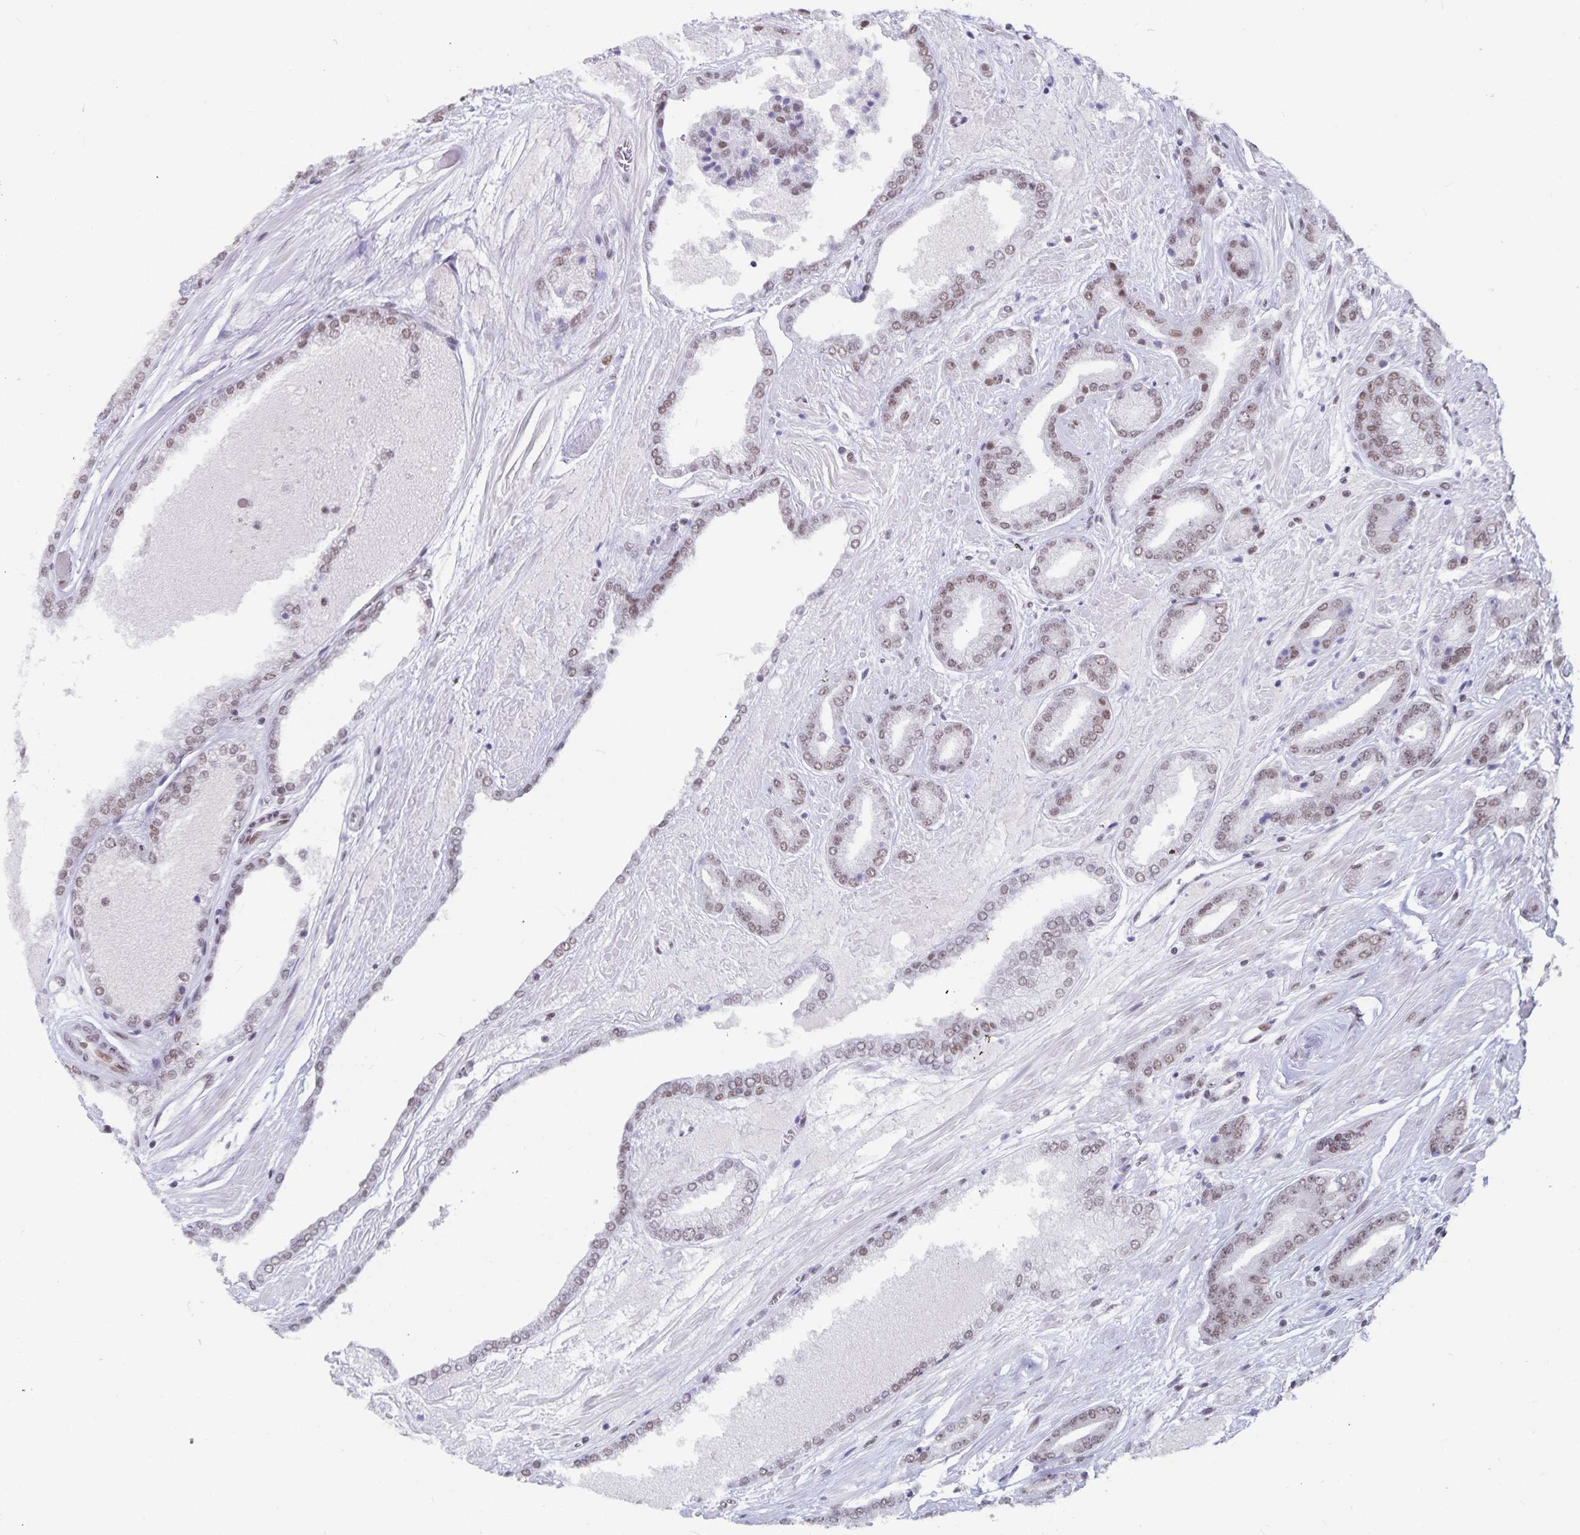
{"staining": {"intensity": "weak", "quantity": ">75%", "location": "nuclear"}, "tissue": "prostate cancer", "cell_type": "Tumor cells", "image_type": "cancer", "snomed": [{"axis": "morphology", "description": "Adenocarcinoma, High grade"}, {"axis": "topography", "description": "Prostate"}], "caption": "Protein staining of prostate cancer (high-grade adenocarcinoma) tissue displays weak nuclear positivity in about >75% of tumor cells. (Brightfield microscopy of DAB IHC at high magnification).", "gene": "PBX2", "patient": {"sex": "male", "age": 56}}